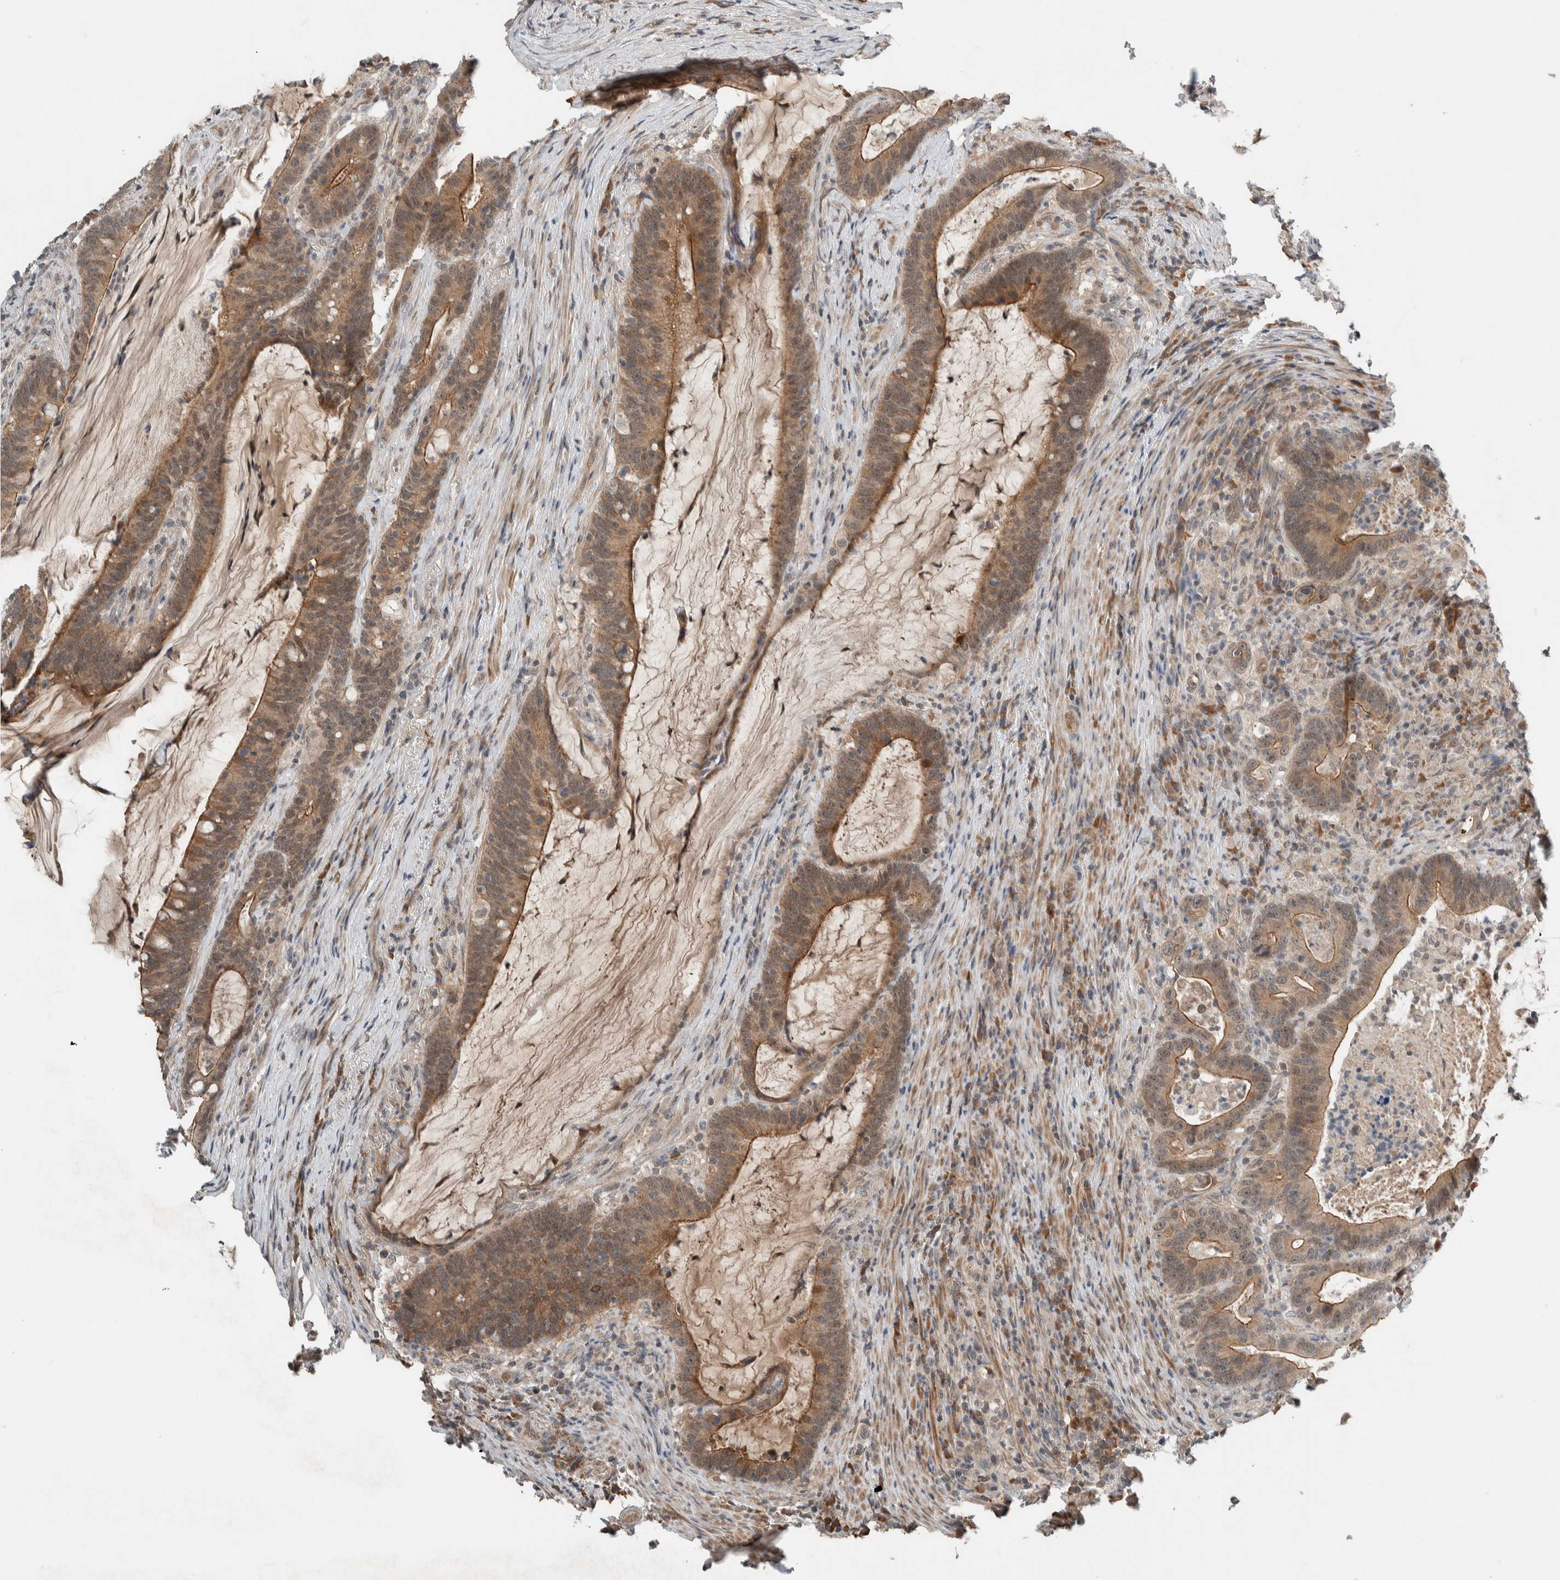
{"staining": {"intensity": "moderate", "quantity": ">75%", "location": "cytoplasmic/membranous"}, "tissue": "colorectal cancer", "cell_type": "Tumor cells", "image_type": "cancer", "snomed": [{"axis": "morphology", "description": "Adenocarcinoma, NOS"}, {"axis": "topography", "description": "Colon"}], "caption": "Human colorectal cancer (adenocarcinoma) stained with a brown dye demonstrates moderate cytoplasmic/membranous positive positivity in approximately >75% of tumor cells.", "gene": "ARMC7", "patient": {"sex": "female", "age": 66}}